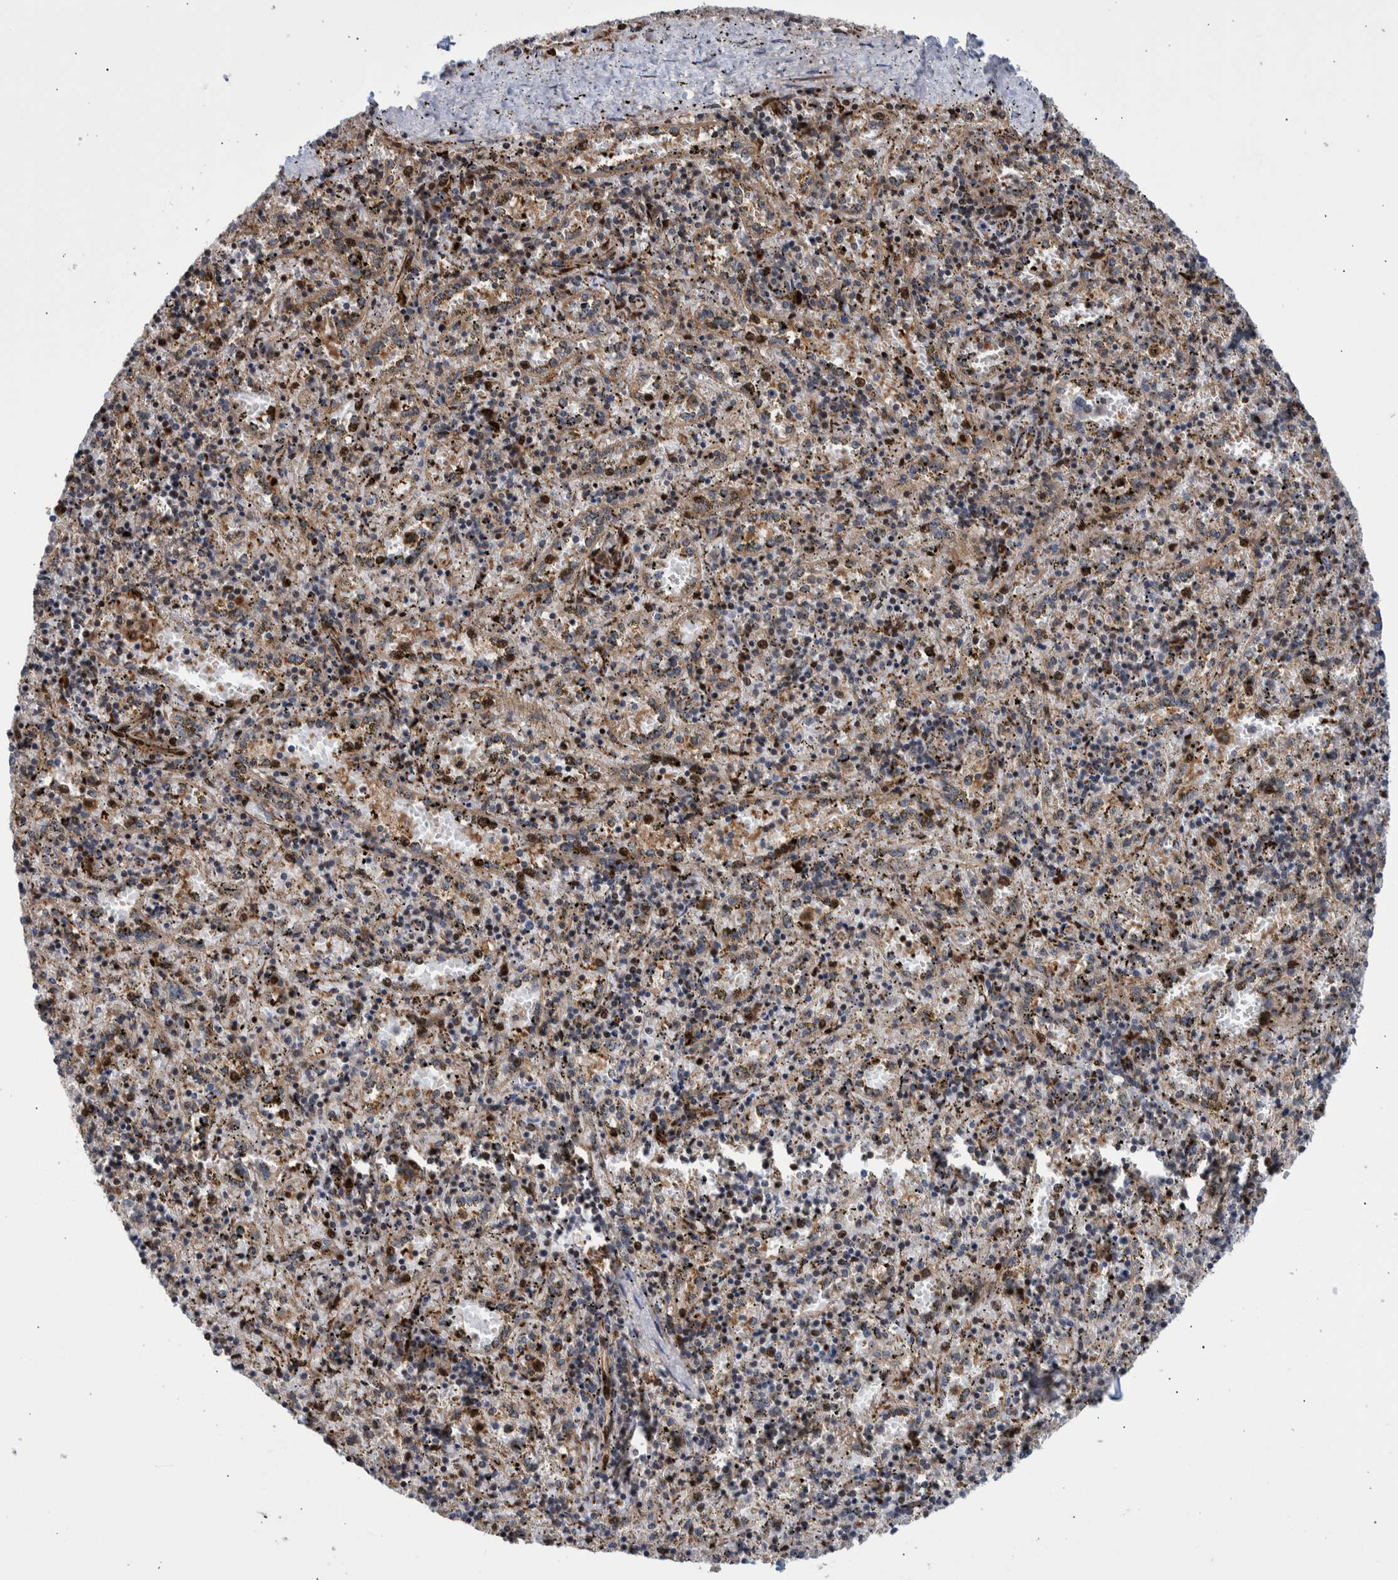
{"staining": {"intensity": "moderate", "quantity": "<25%", "location": "nuclear"}, "tissue": "spleen", "cell_type": "Cells in red pulp", "image_type": "normal", "snomed": [{"axis": "morphology", "description": "Normal tissue, NOS"}, {"axis": "topography", "description": "Spleen"}], "caption": "Immunohistochemistry (IHC) image of unremarkable spleen: spleen stained using IHC exhibits low levels of moderate protein expression localized specifically in the nuclear of cells in red pulp, appearing as a nuclear brown color.", "gene": "SHISA6", "patient": {"sex": "male", "age": 11}}